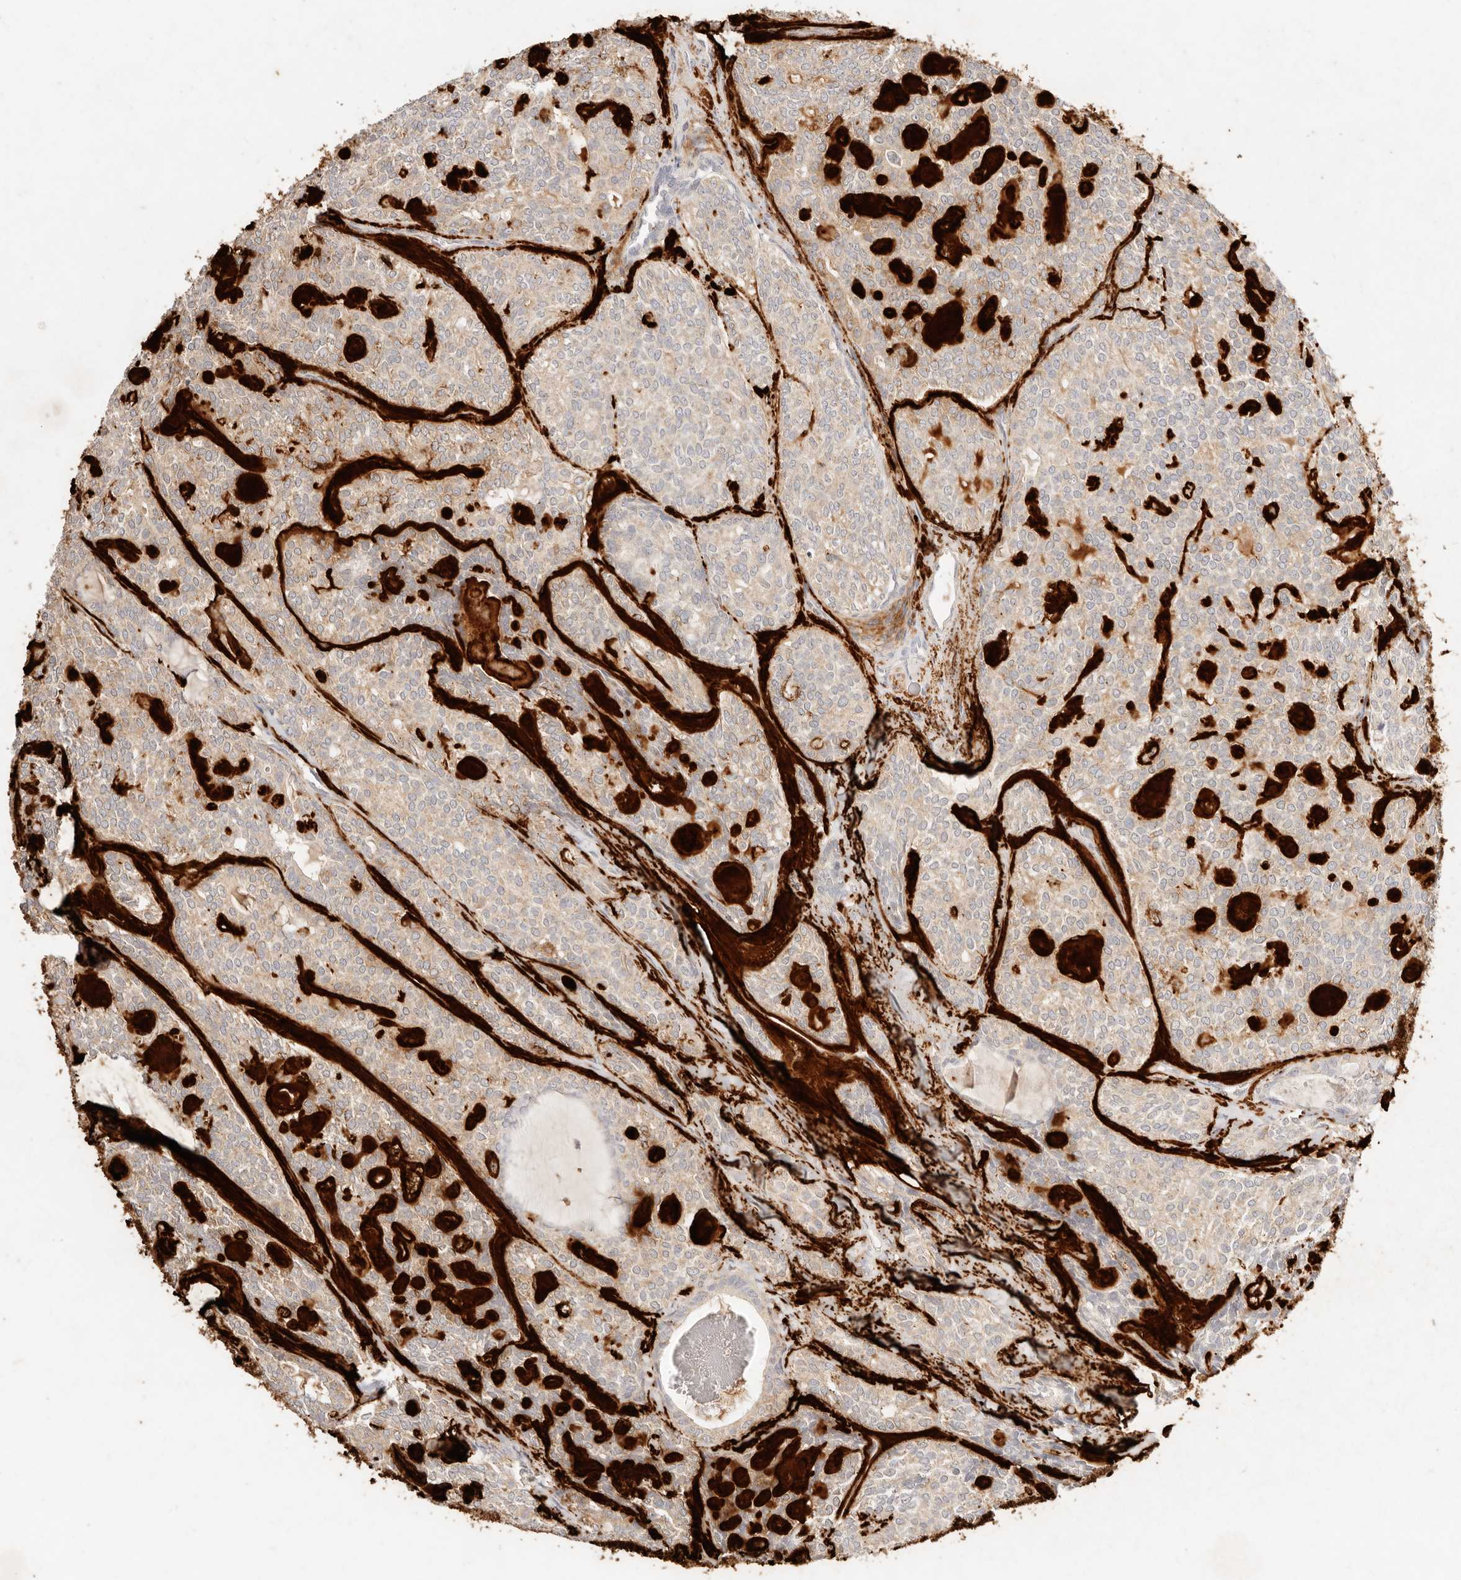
{"staining": {"intensity": "weak", "quantity": ">75%", "location": "cytoplasmic/membranous"}, "tissue": "head and neck cancer", "cell_type": "Tumor cells", "image_type": "cancer", "snomed": [{"axis": "morphology", "description": "Adenocarcinoma, NOS"}, {"axis": "topography", "description": "Head-Neck"}], "caption": "Human head and neck cancer (adenocarcinoma) stained with a protein marker demonstrates weak staining in tumor cells.", "gene": "HK2", "patient": {"sex": "male", "age": 66}}